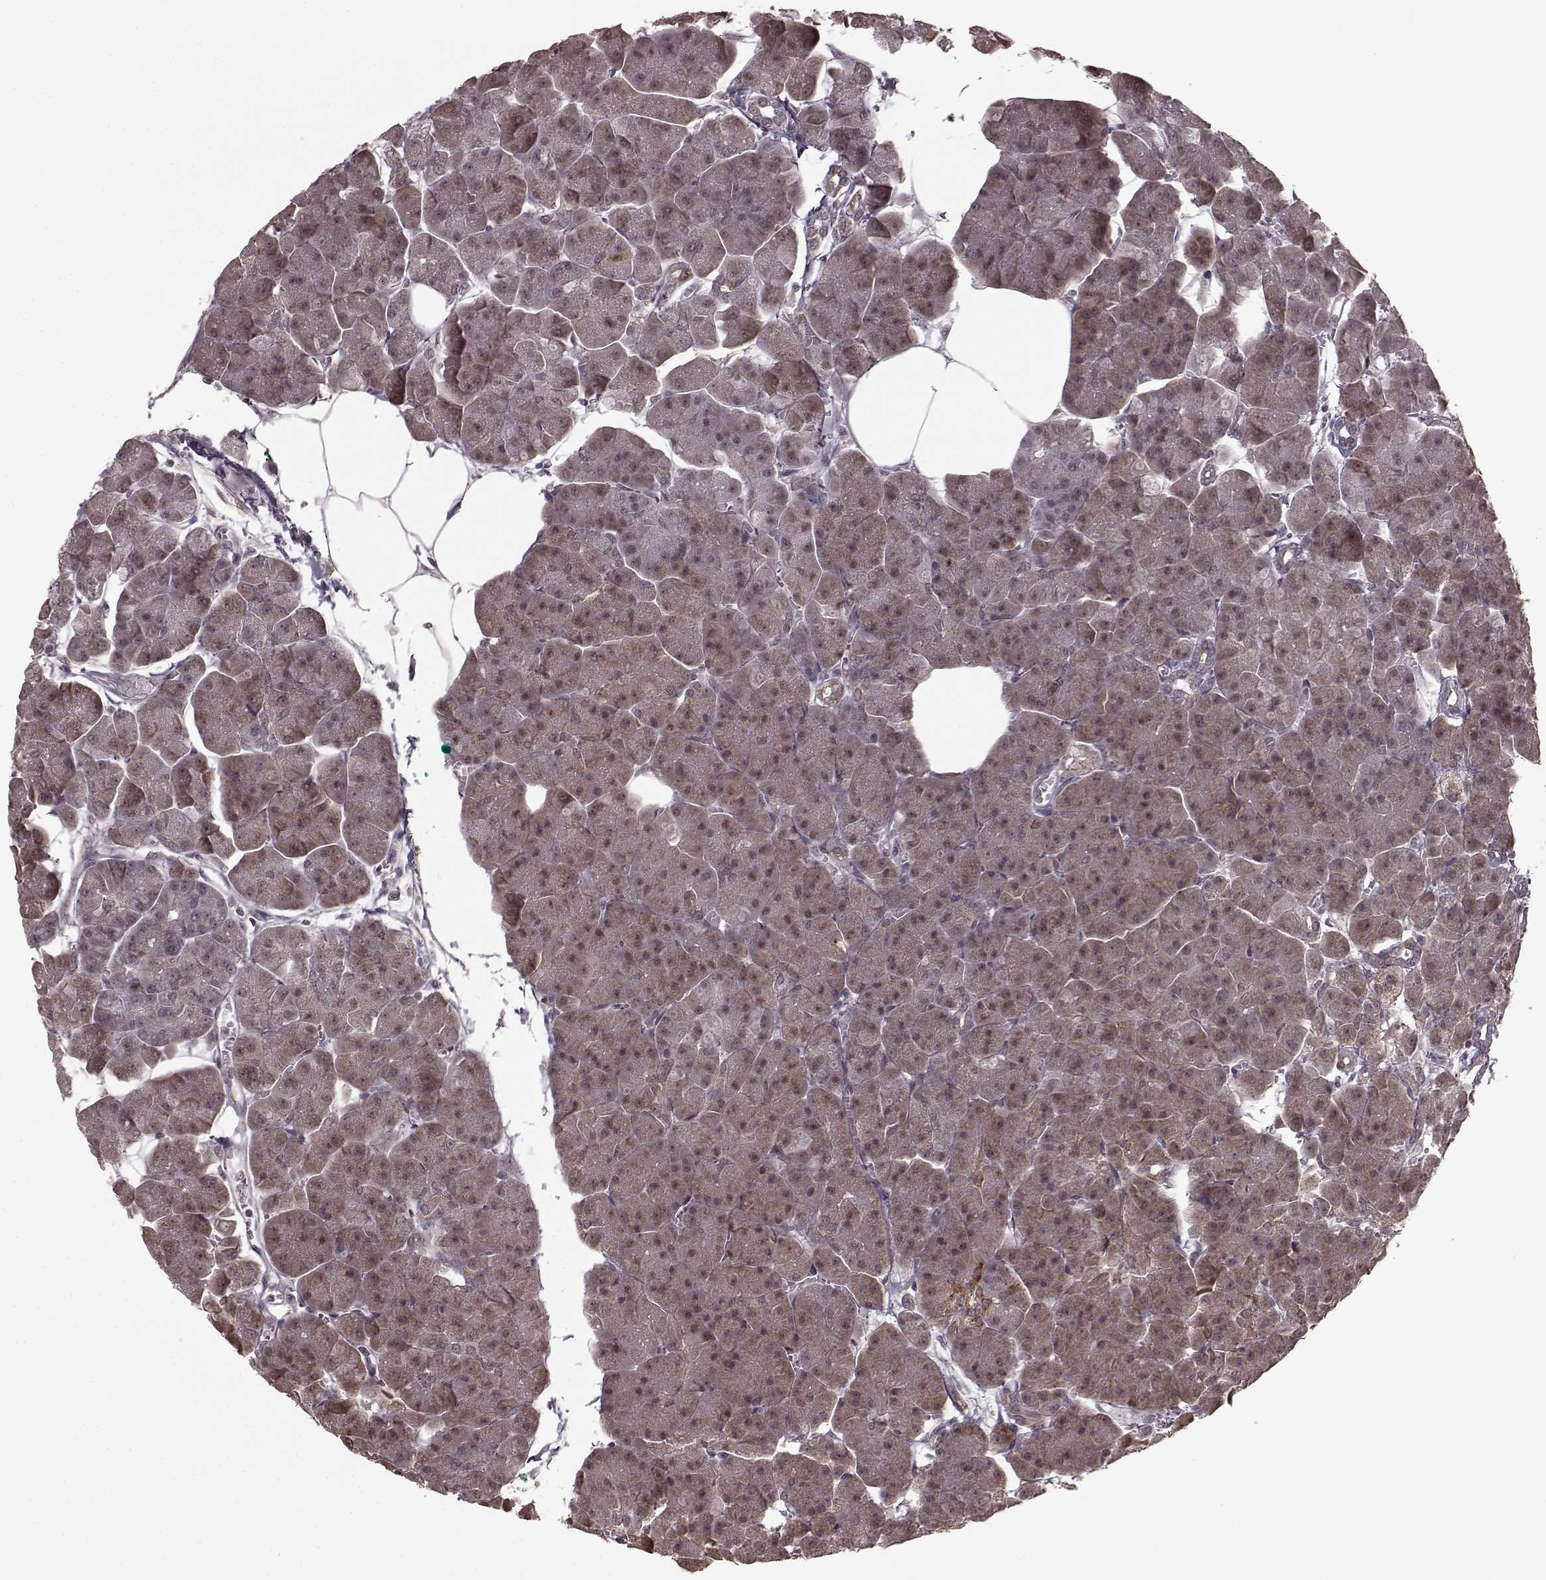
{"staining": {"intensity": "moderate", "quantity": ">75%", "location": "cytoplasmic/membranous"}, "tissue": "pancreas", "cell_type": "Exocrine glandular cells", "image_type": "normal", "snomed": [{"axis": "morphology", "description": "Normal tissue, NOS"}, {"axis": "topography", "description": "Adipose tissue"}, {"axis": "topography", "description": "Pancreas"}, {"axis": "topography", "description": "Peripheral nerve tissue"}], "caption": "Human pancreas stained with a brown dye demonstrates moderate cytoplasmic/membranous positive expression in about >75% of exocrine glandular cells.", "gene": "PLCB4", "patient": {"sex": "female", "age": 58}}